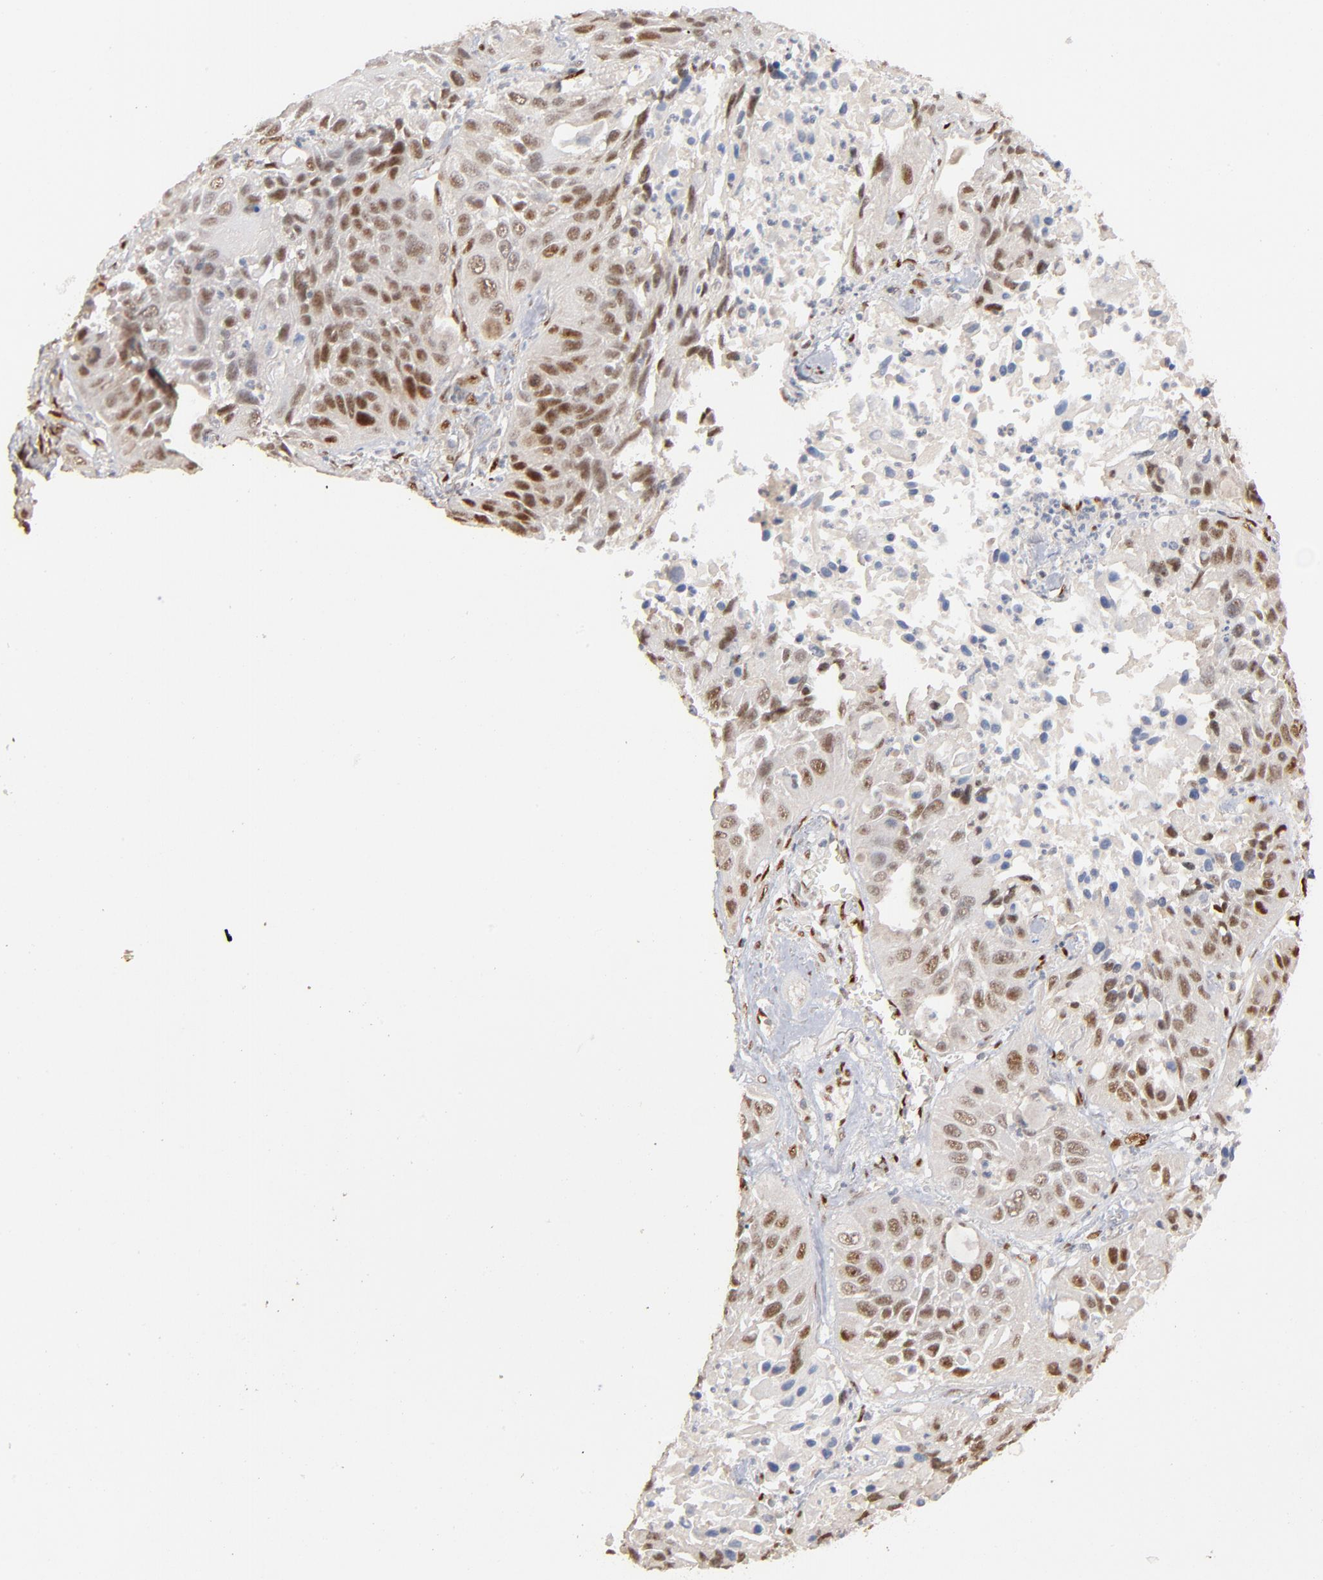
{"staining": {"intensity": "moderate", "quantity": ">75%", "location": "nuclear"}, "tissue": "lung cancer", "cell_type": "Tumor cells", "image_type": "cancer", "snomed": [{"axis": "morphology", "description": "Squamous cell carcinoma, NOS"}, {"axis": "topography", "description": "Lung"}], "caption": "Protein staining of lung cancer (squamous cell carcinoma) tissue displays moderate nuclear expression in approximately >75% of tumor cells.", "gene": "NFIB", "patient": {"sex": "female", "age": 76}}